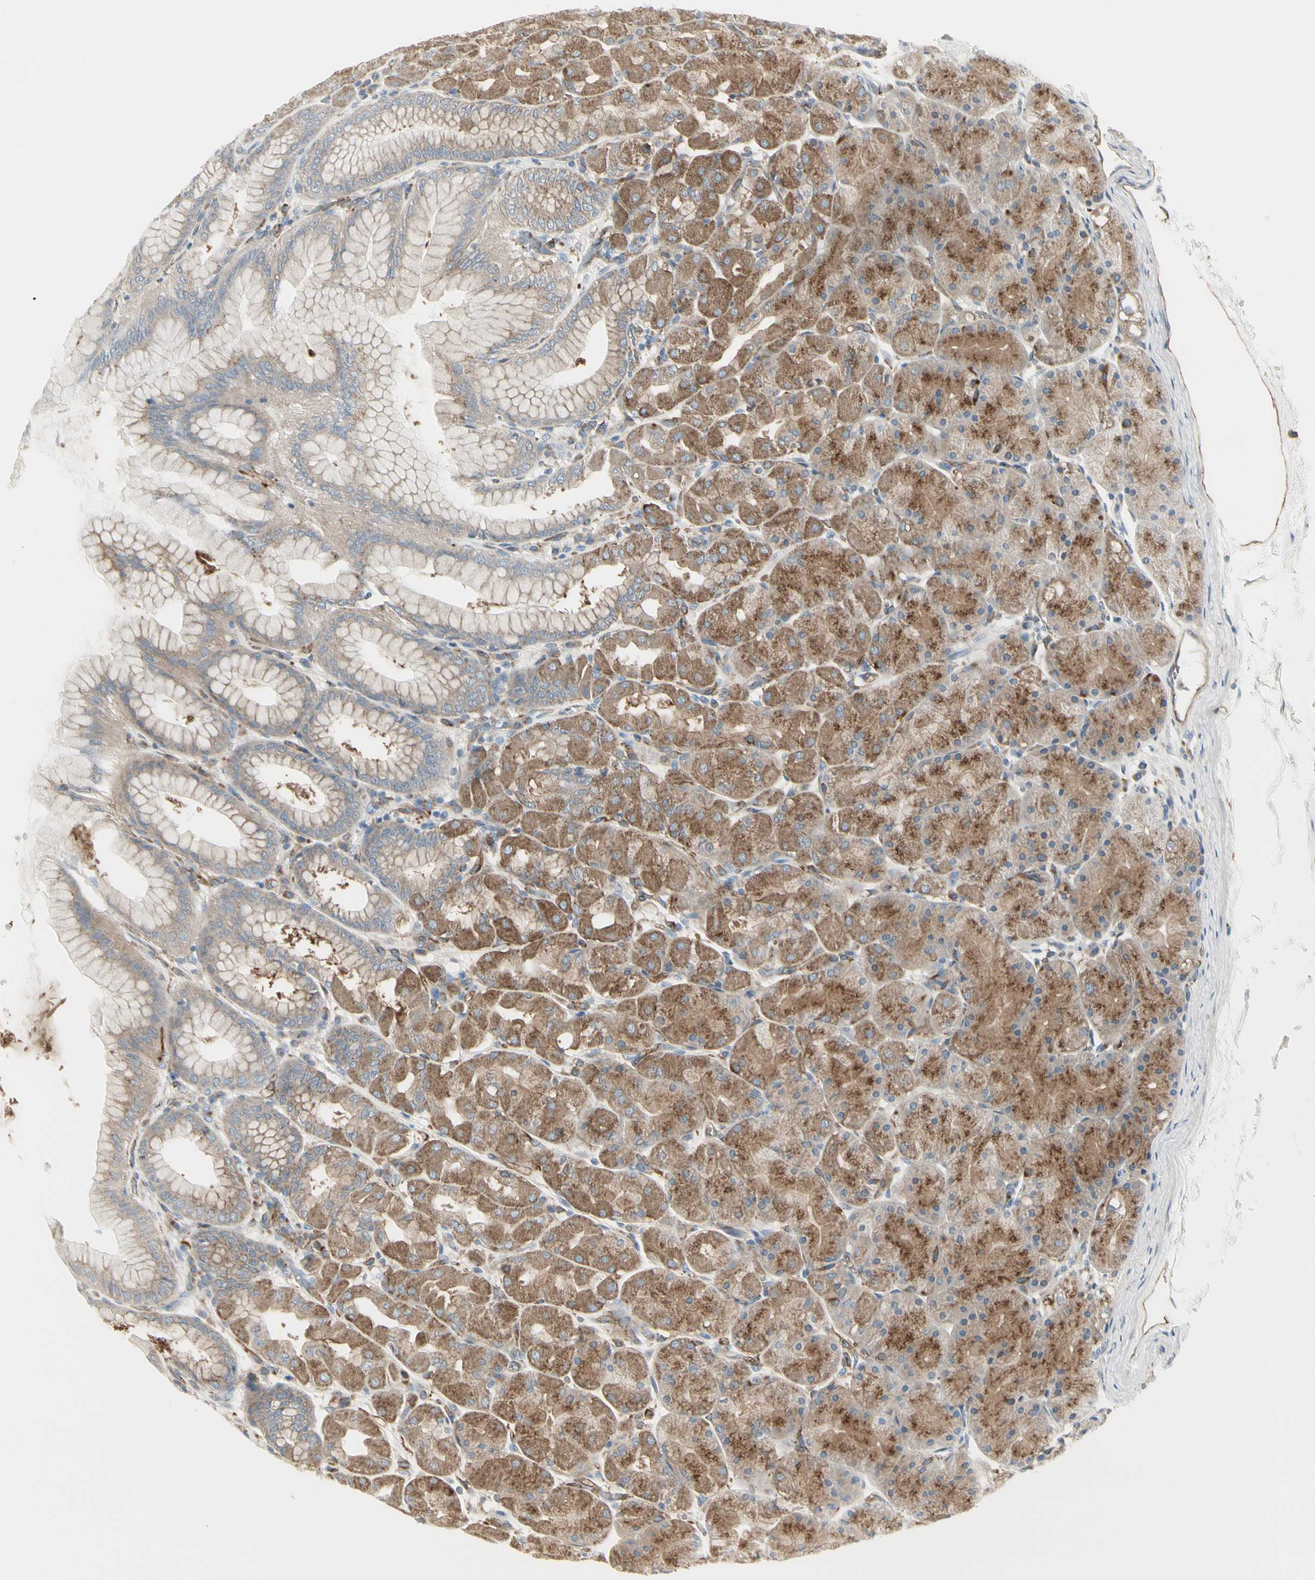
{"staining": {"intensity": "moderate", "quantity": "25%-75%", "location": "cytoplasmic/membranous"}, "tissue": "stomach", "cell_type": "Glandular cells", "image_type": "normal", "snomed": [{"axis": "morphology", "description": "Normal tissue, NOS"}, {"axis": "topography", "description": "Stomach, upper"}], "caption": "Protein expression analysis of normal stomach reveals moderate cytoplasmic/membranous staining in approximately 25%-75% of glandular cells. The protein of interest is stained brown, and the nuclei are stained in blue (DAB (3,3'-diaminobenzidine) IHC with brightfield microscopy, high magnification).", "gene": "ATP6V1B2", "patient": {"sex": "female", "age": 56}}